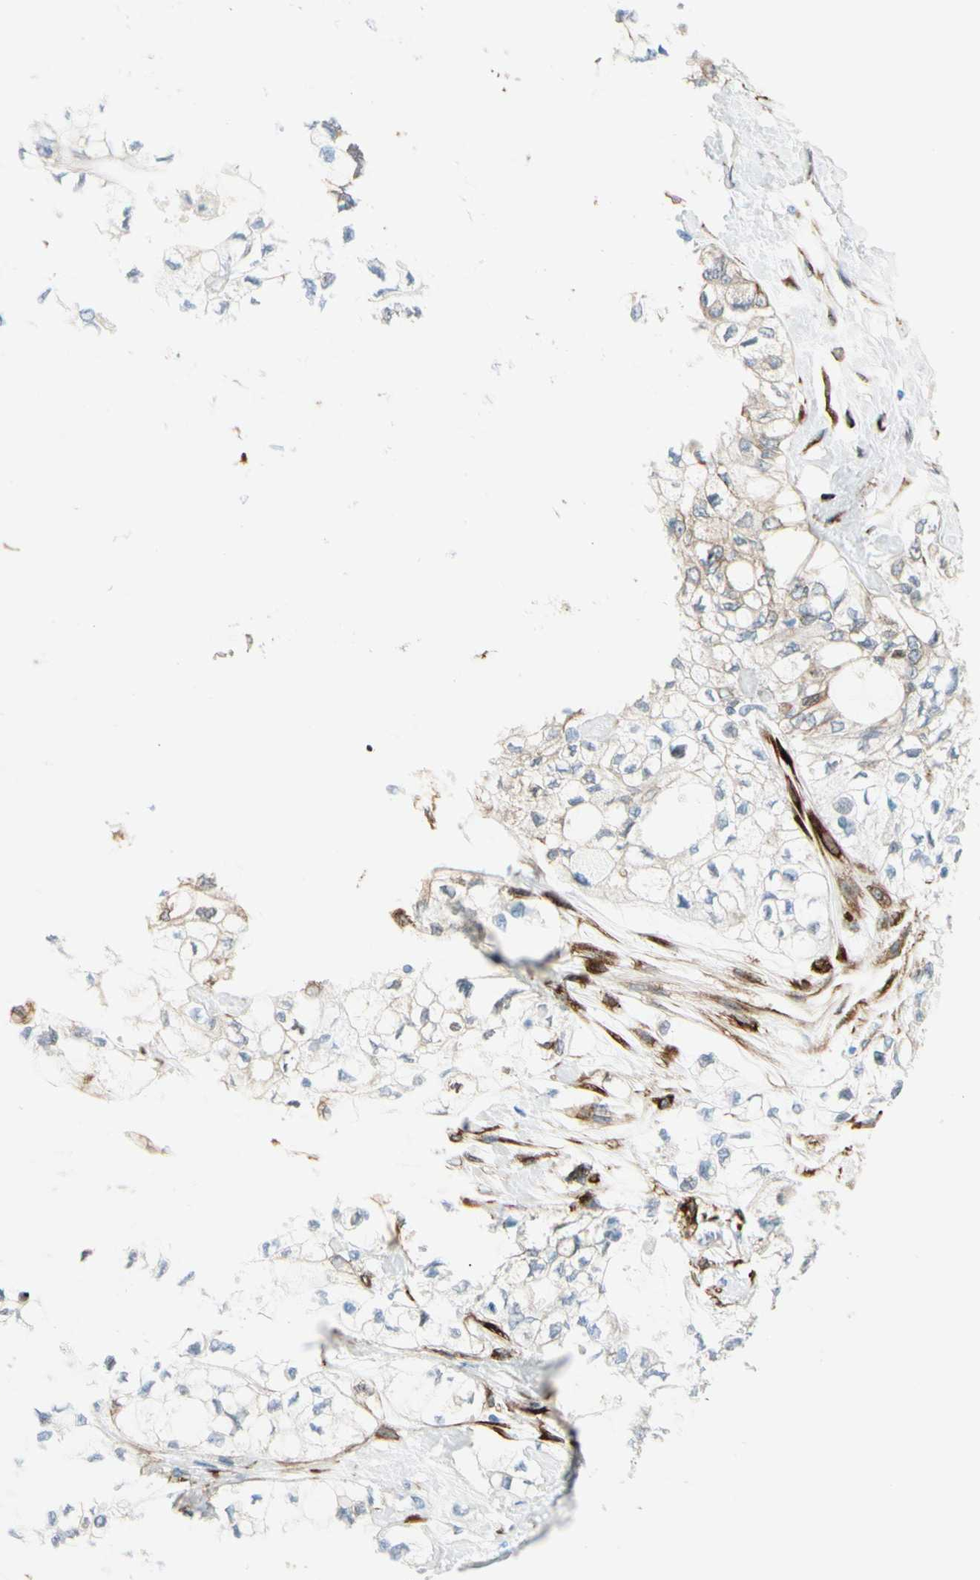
{"staining": {"intensity": "negative", "quantity": "none", "location": "none"}, "tissue": "pancreatic cancer", "cell_type": "Tumor cells", "image_type": "cancer", "snomed": [{"axis": "morphology", "description": "Adenocarcinoma, NOS"}, {"axis": "topography", "description": "Pancreas"}], "caption": "A micrograph of adenocarcinoma (pancreatic) stained for a protein demonstrates no brown staining in tumor cells.", "gene": "FKBP7", "patient": {"sex": "male", "age": 70}}